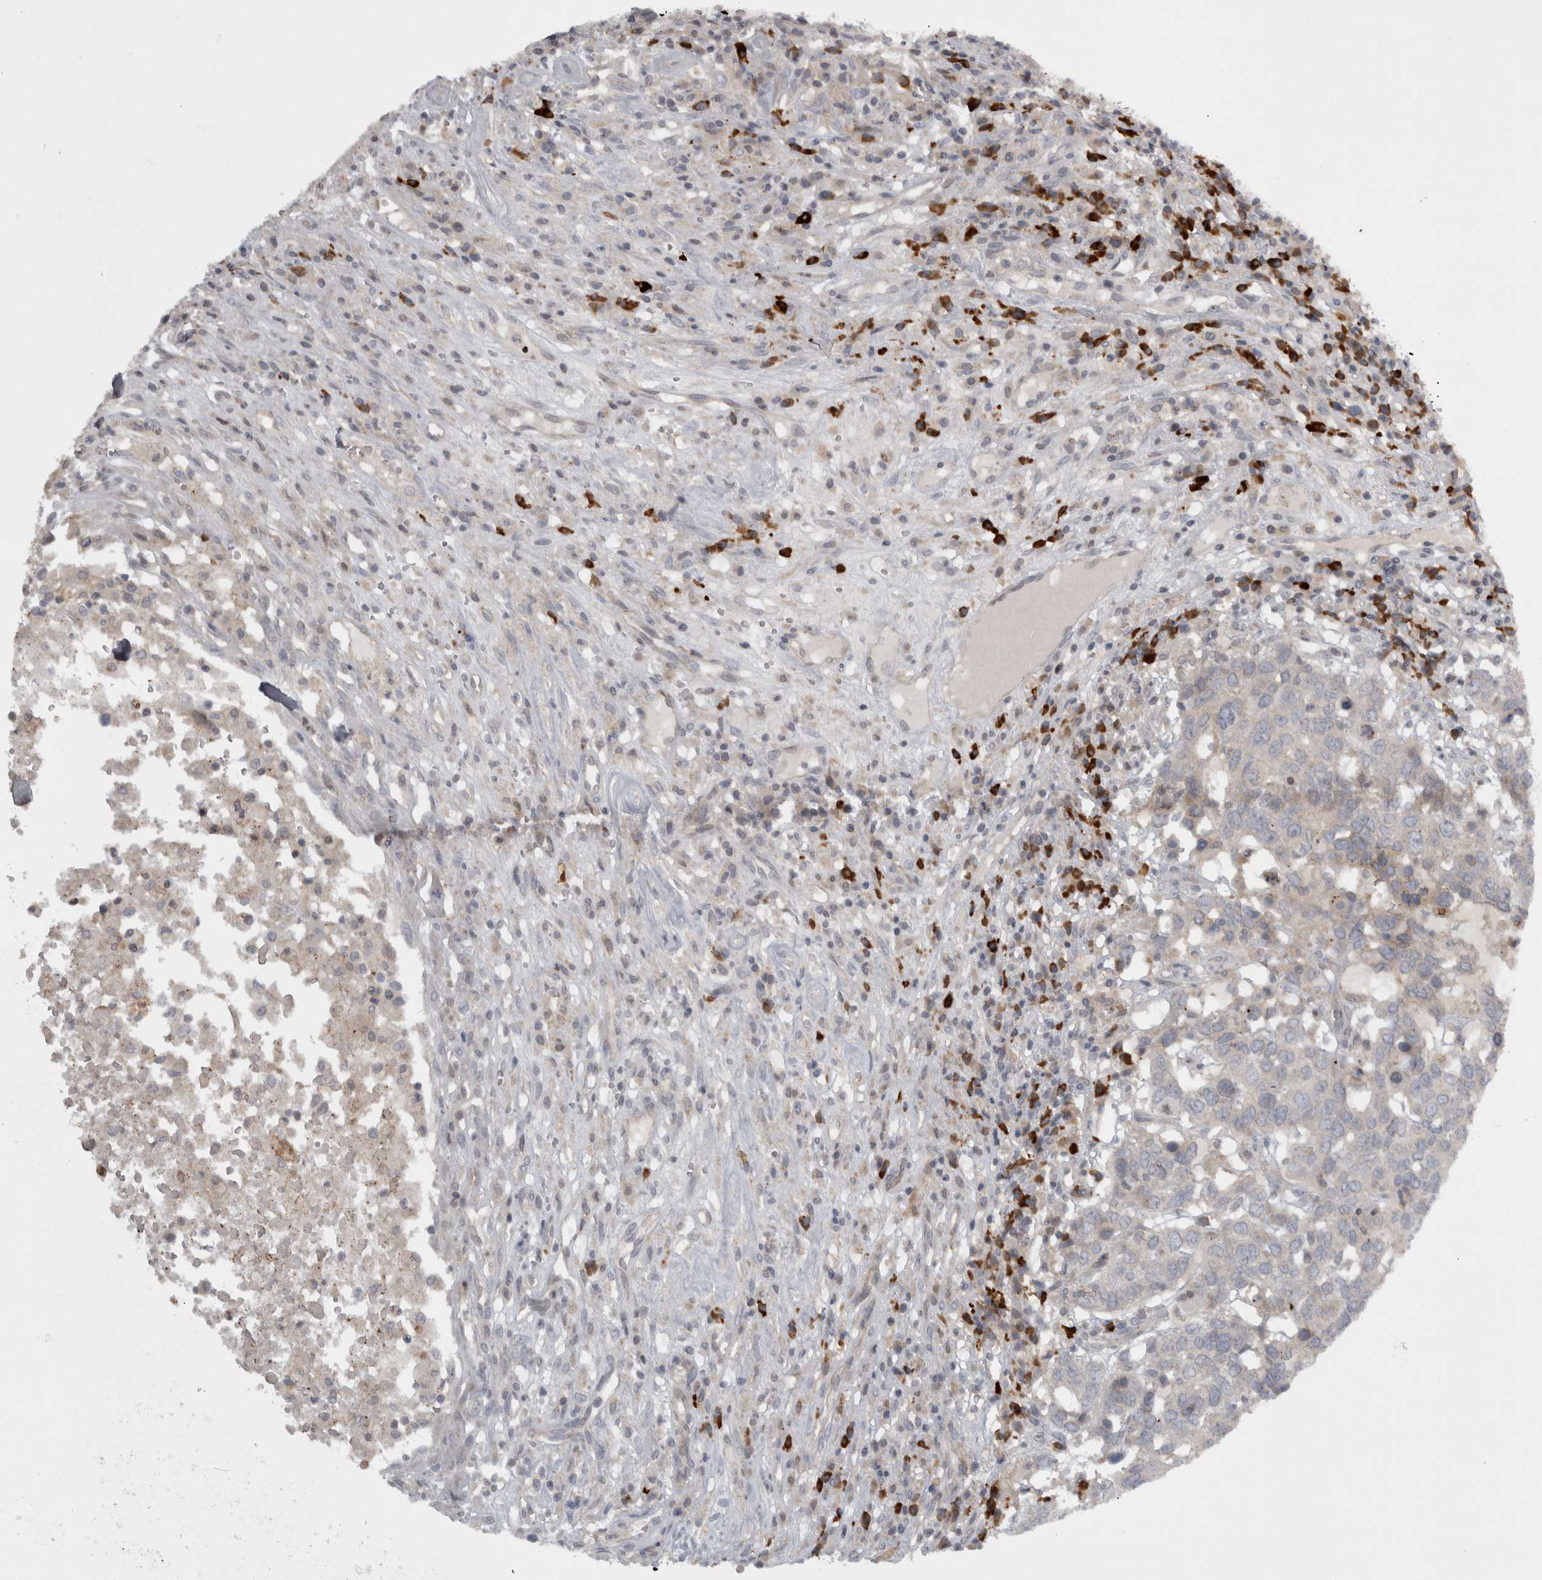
{"staining": {"intensity": "negative", "quantity": "none", "location": "none"}, "tissue": "head and neck cancer", "cell_type": "Tumor cells", "image_type": "cancer", "snomed": [{"axis": "morphology", "description": "Squamous cell carcinoma, NOS"}, {"axis": "topography", "description": "Head-Neck"}], "caption": "Tumor cells show no significant positivity in head and neck cancer.", "gene": "SLCO5A1", "patient": {"sex": "male", "age": 66}}